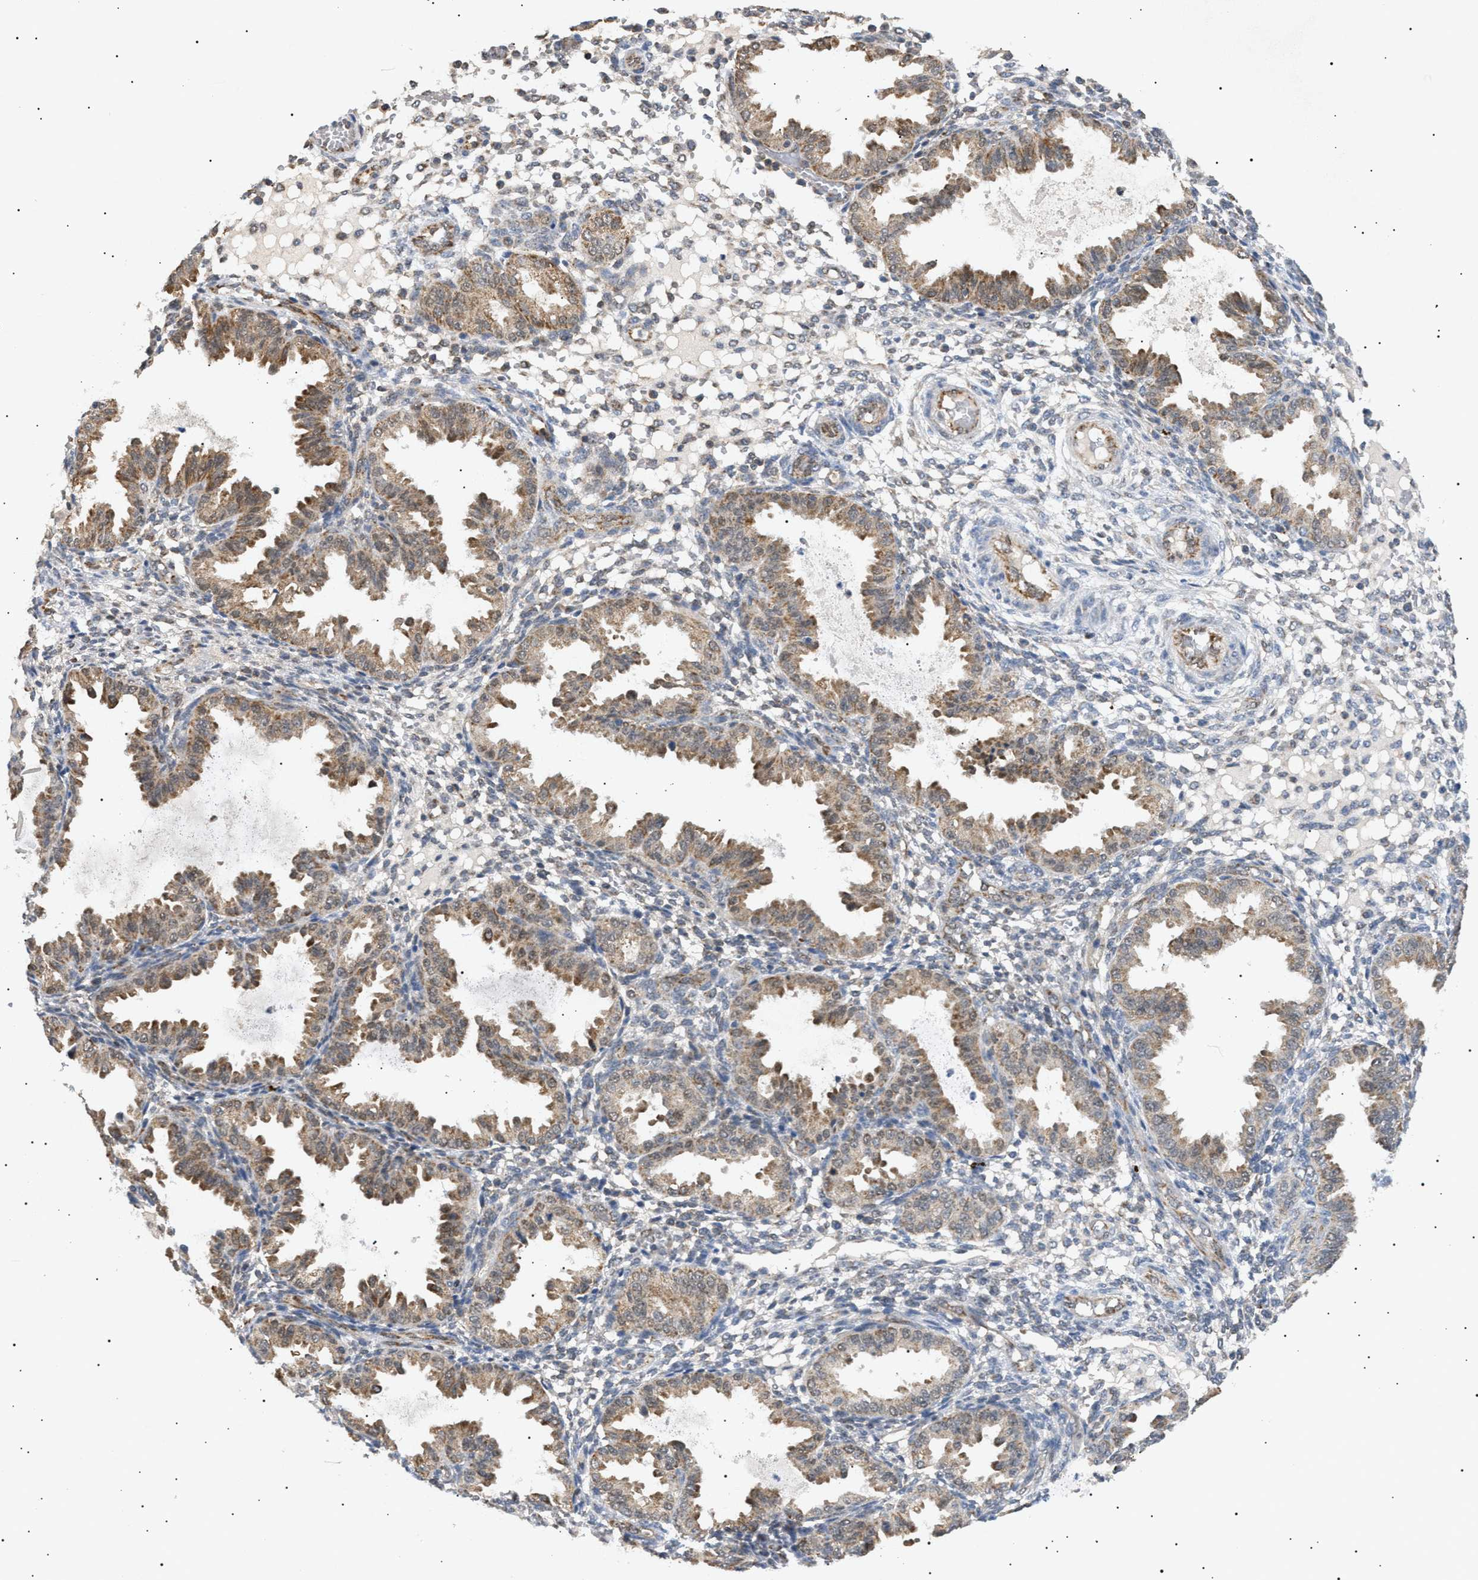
{"staining": {"intensity": "weak", "quantity": "<25%", "location": "cytoplasmic/membranous"}, "tissue": "endometrium", "cell_type": "Cells in endometrial stroma", "image_type": "normal", "snomed": [{"axis": "morphology", "description": "Normal tissue, NOS"}, {"axis": "topography", "description": "Endometrium"}], "caption": "The micrograph shows no staining of cells in endometrial stroma in unremarkable endometrium. (DAB immunohistochemistry, high magnification).", "gene": "SIRT5", "patient": {"sex": "female", "age": 33}}